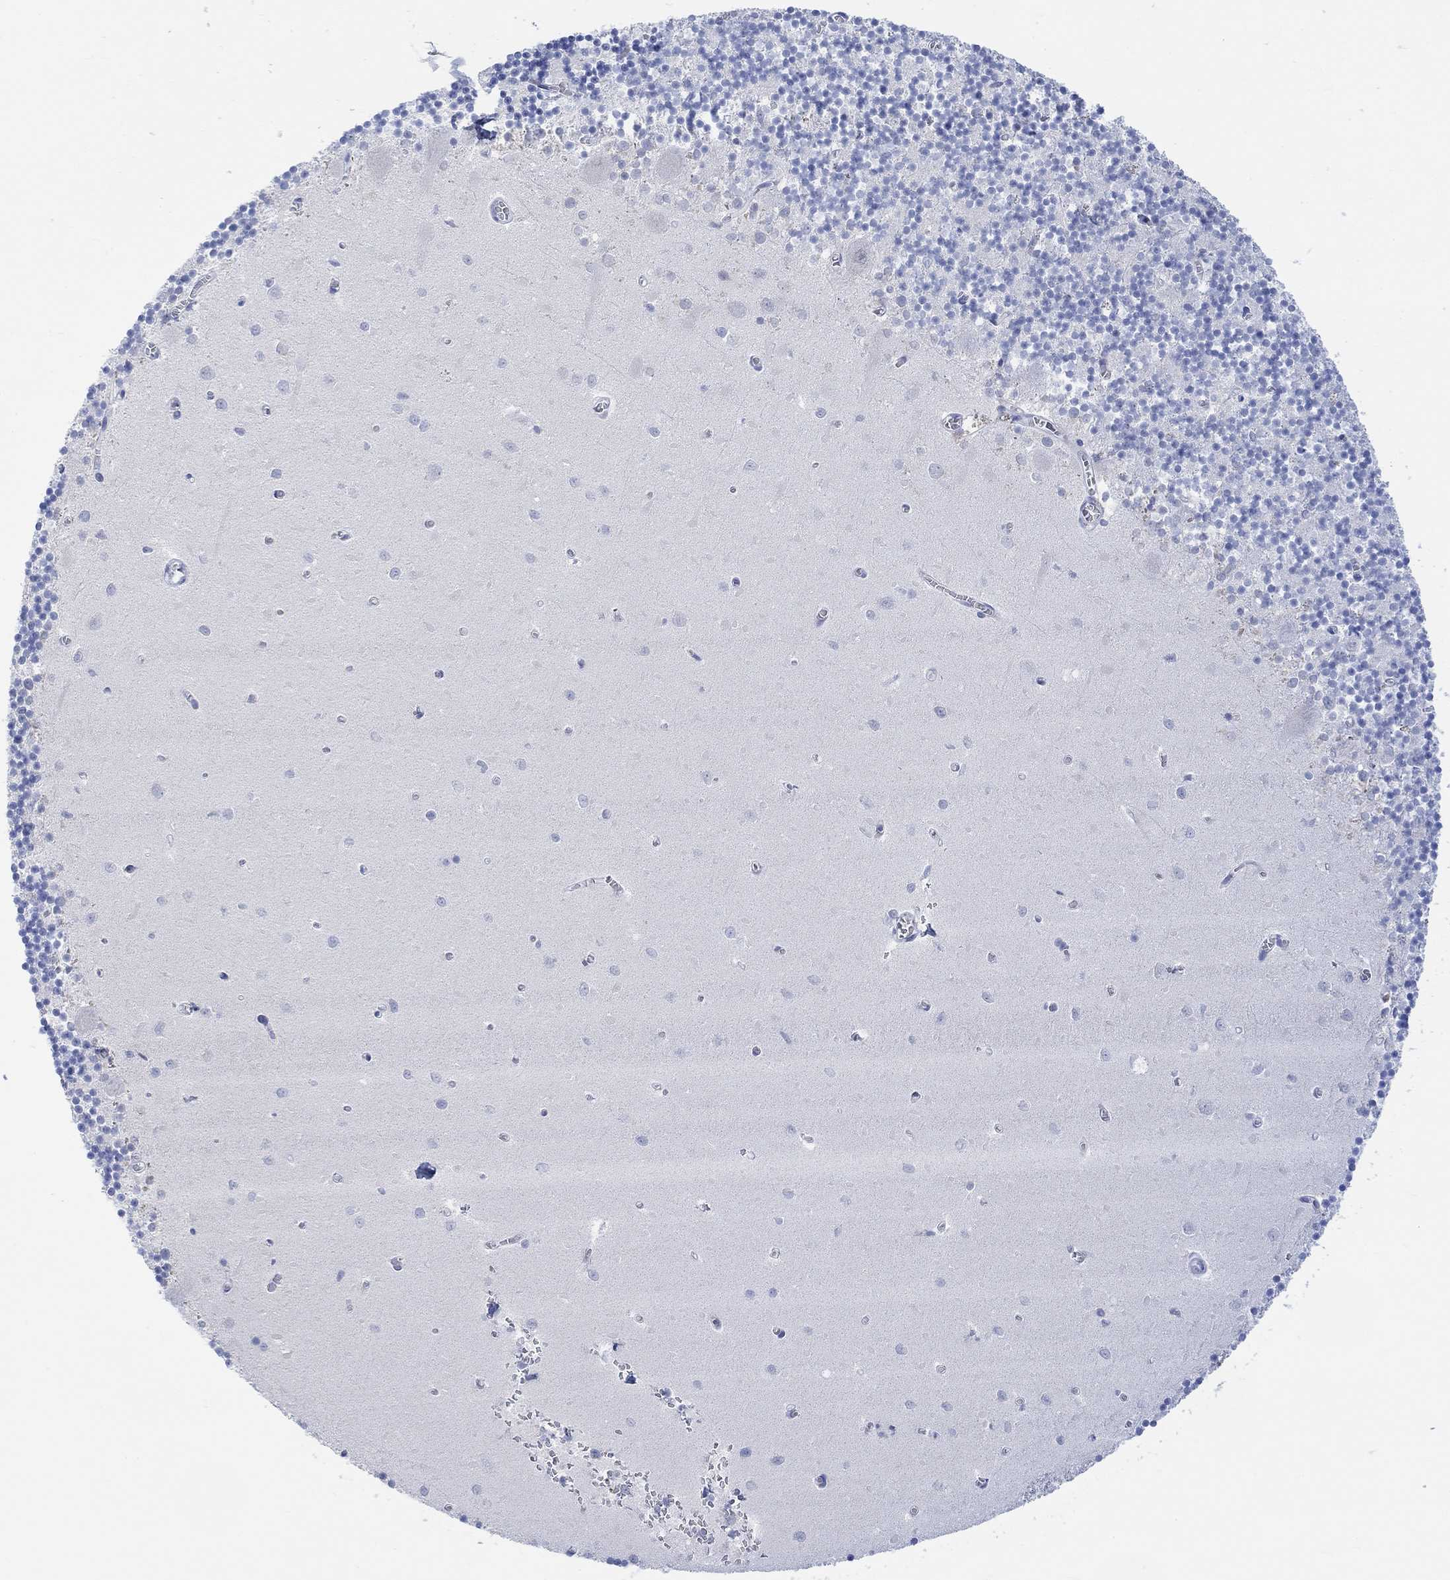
{"staining": {"intensity": "negative", "quantity": "none", "location": "none"}, "tissue": "cerebellum", "cell_type": "Cells in granular layer", "image_type": "normal", "snomed": [{"axis": "morphology", "description": "Normal tissue, NOS"}, {"axis": "topography", "description": "Cerebellum"}], "caption": "DAB (3,3'-diaminobenzidine) immunohistochemical staining of benign human cerebellum demonstrates no significant staining in cells in granular layer. (DAB immunohistochemistry (IHC), high magnification).", "gene": "AK8", "patient": {"sex": "female", "age": 64}}